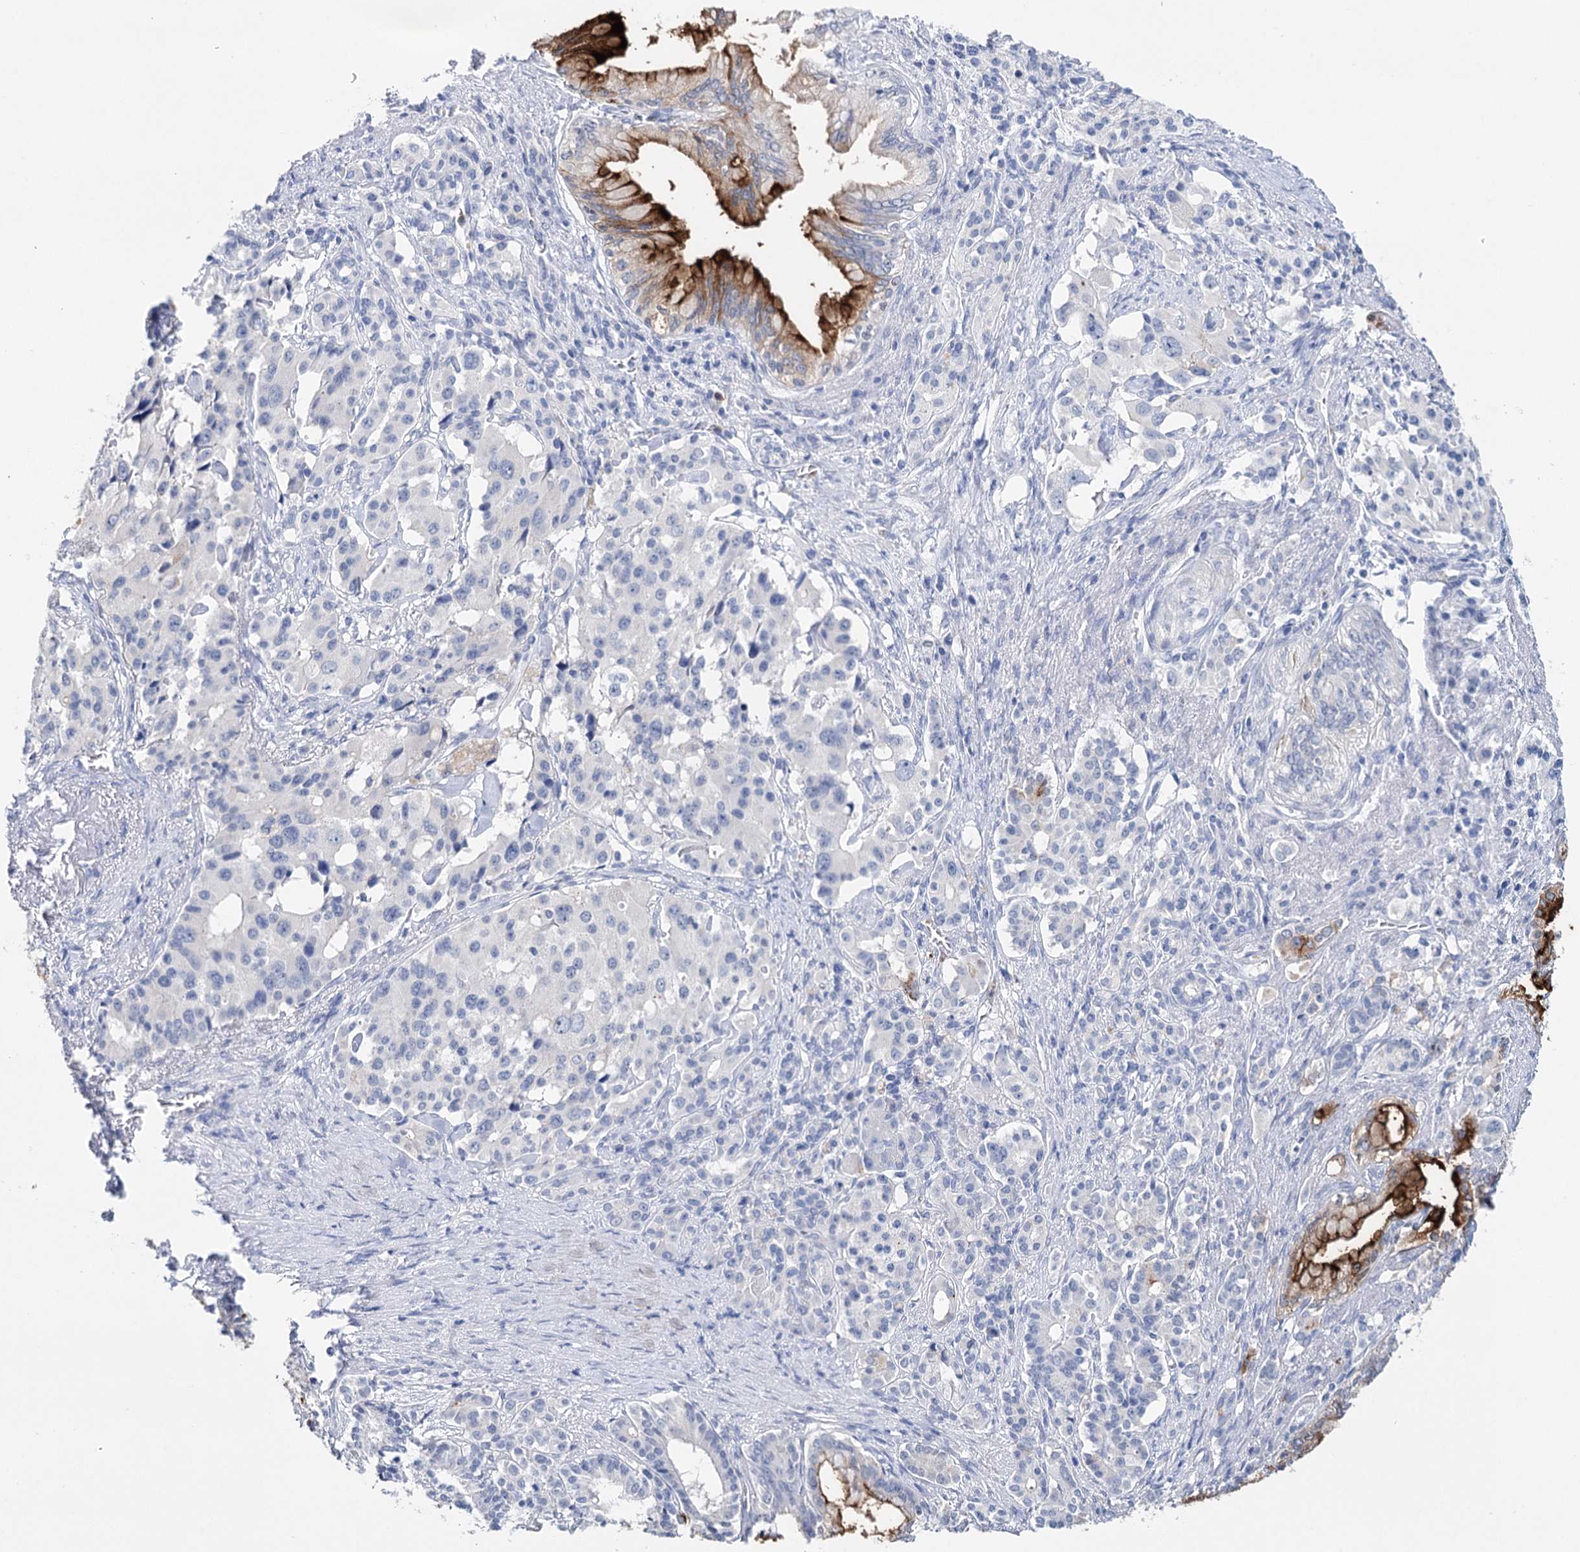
{"staining": {"intensity": "strong", "quantity": "25%-75%", "location": "cytoplasmic/membranous"}, "tissue": "pancreatic cancer", "cell_type": "Tumor cells", "image_type": "cancer", "snomed": [{"axis": "morphology", "description": "Adenocarcinoma, NOS"}, {"axis": "topography", "description": "Pancreas"}], "caption": "Immunohistochemical staining of pancreatic cancer exhibits high levels of strong cytoplasmic/membranous protein positivity in about 25%-75% of tumor cells.", "gene": "CEACAM8", "patient": {"sex": "female", "age": 74}}